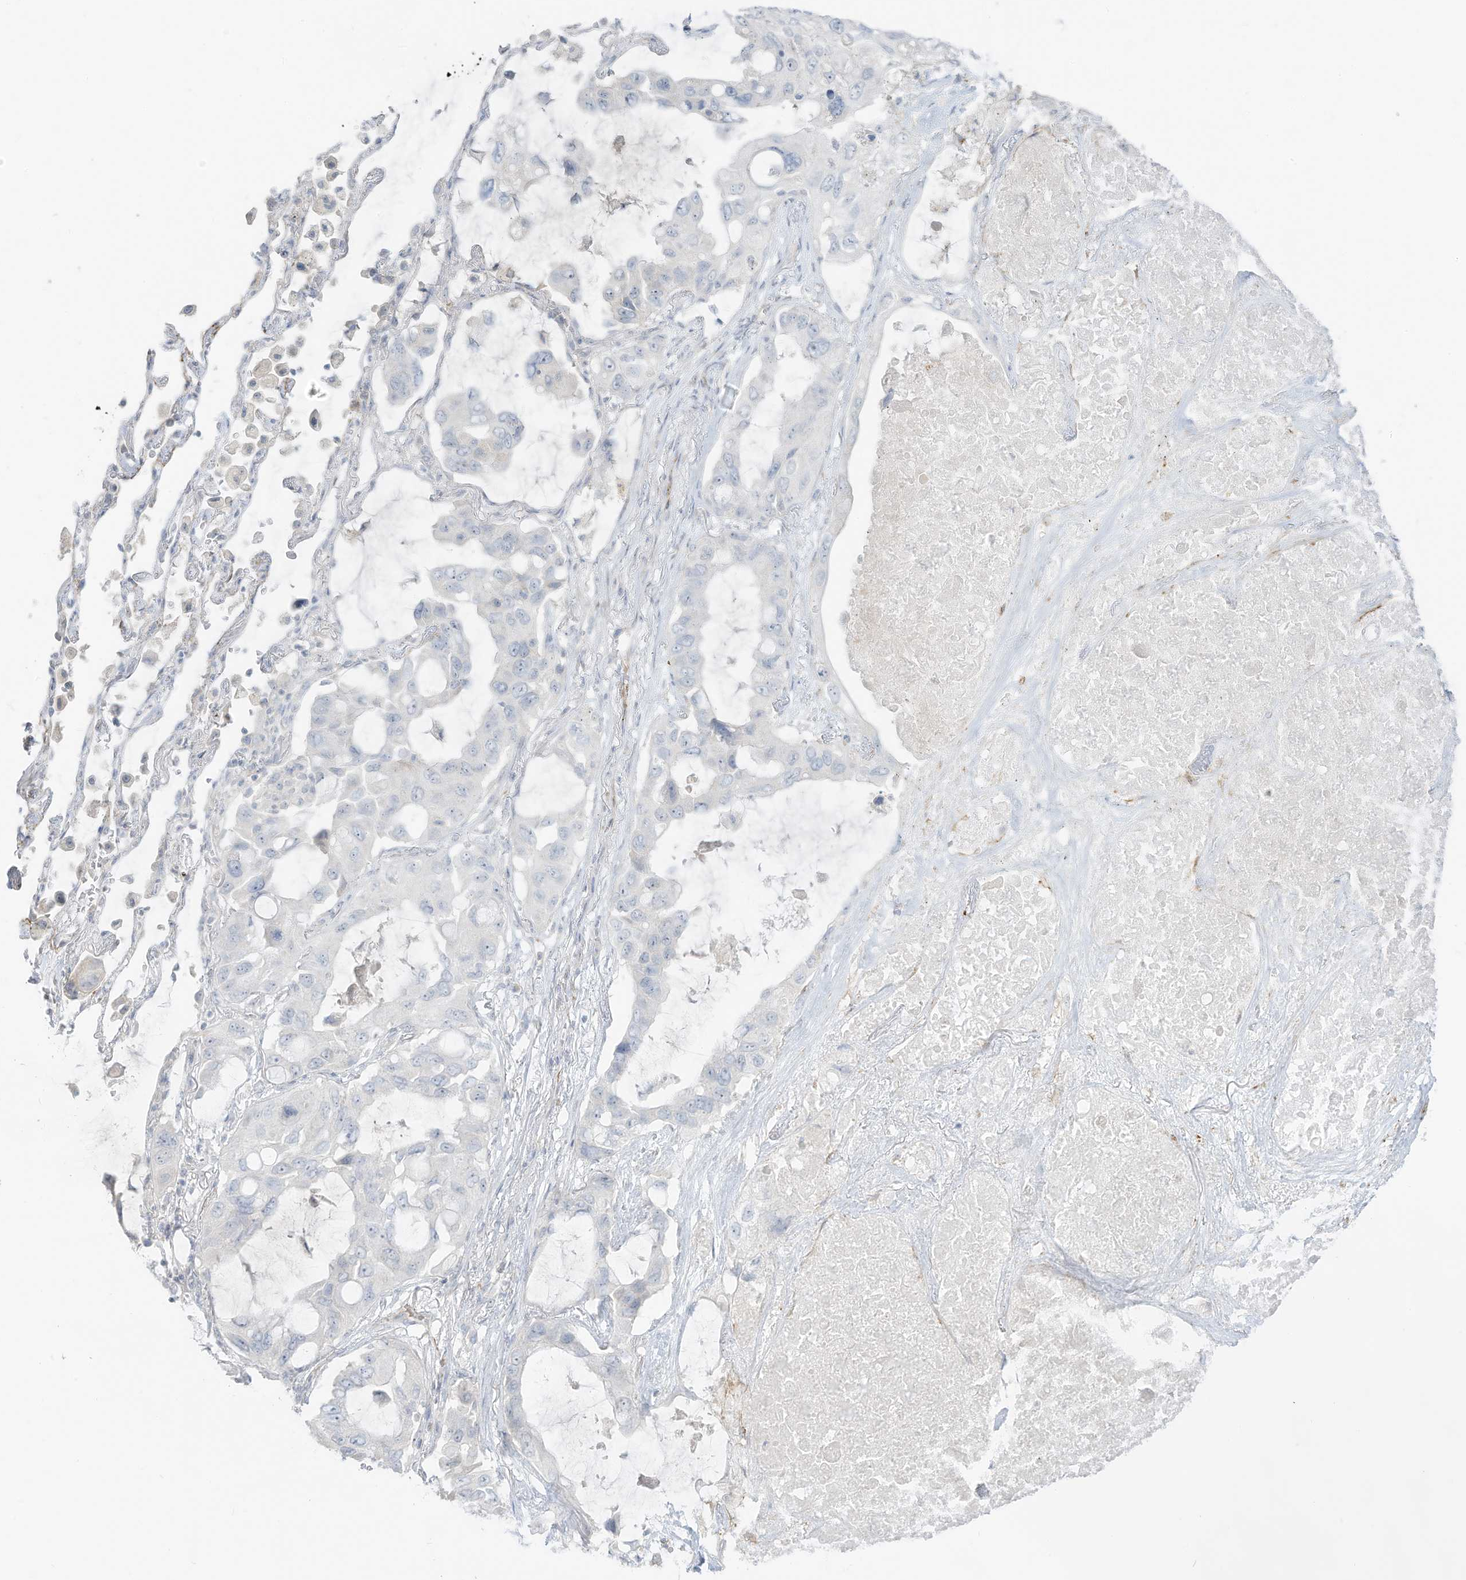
{"staining": {"intensity": "negative", "quantity": "none", "location": "none"}, "tissue": "lung cancer", "cell_type": "Tumor cells", "image_type": "cancer", "snomed": [{"axis": "morphology", "description": "Squamous cell carcinoma, NOS"}, {"axis": "topography", "description": "Lung"}], "caption": "Histopathology image shows no significant protein staining in tumor cells of lung squamous cell carcinoma. The staining was performed using DAB to visualize the protein expression in brown, while the nuclei were stained in blue with hematoxylin (Magnification: 20x).", "gene": "C11orf87", "patient": {"sex": "female", "age": 73}}